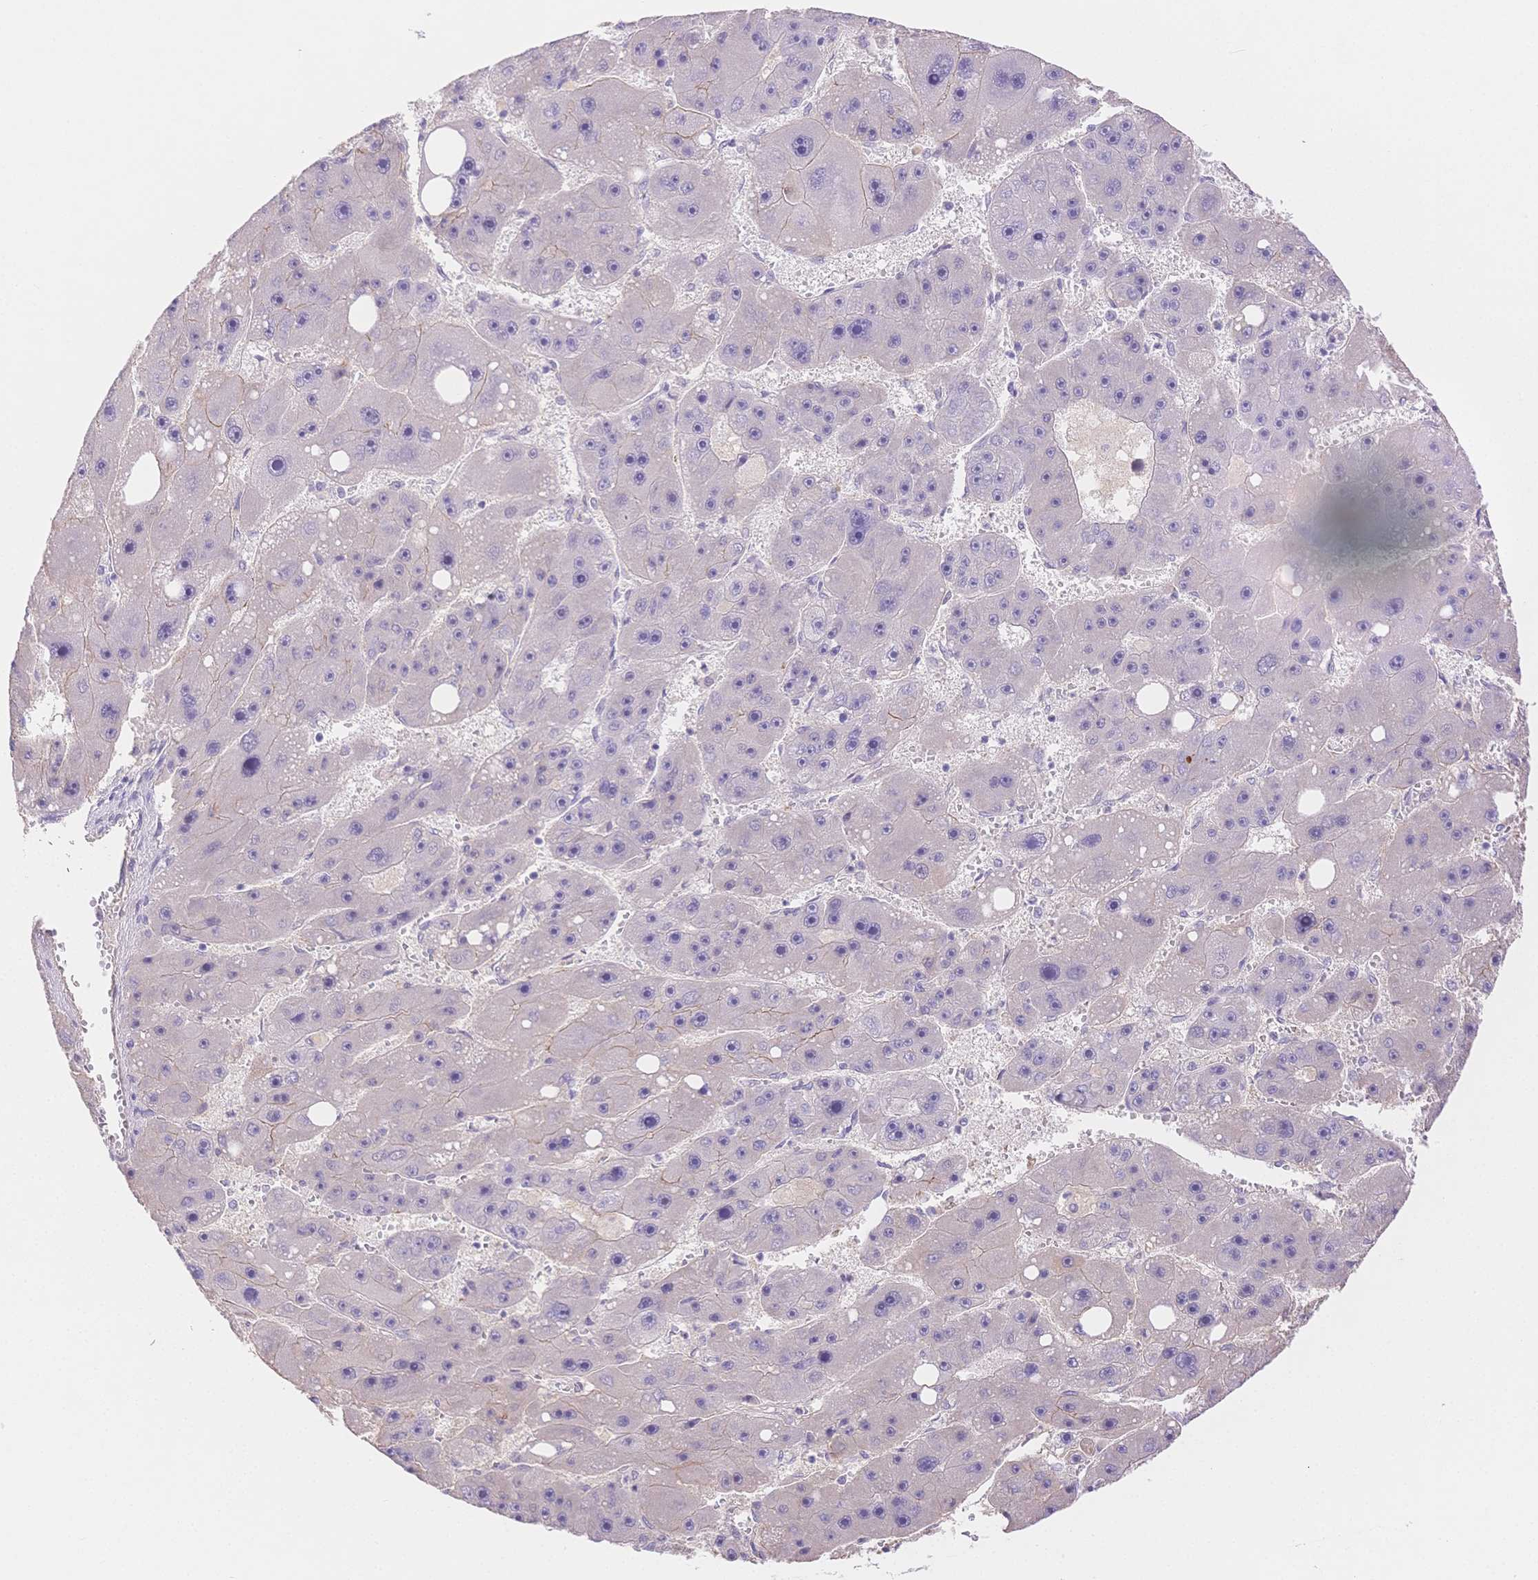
{"staining": {"intensity": "negative", "quantity": "none", "location": "none"}, "tissue": "liver cancer", "cell_type": "Tumor cells", "image_type": "cancer", "snomed": [{"axis": "morphology", "description": "Carcinoma, Hepatocellular, NOS"}, {"axis": "topography", "description": "Liver"}], "caption": "IHC micrograph of neoplastic tissue: liver hepatocellular carcinoma stained with DAB exhibits no significant protein expression in tumor cells.", "gene": "WDR54", "patient": {"sex": "female", "age": 61}}